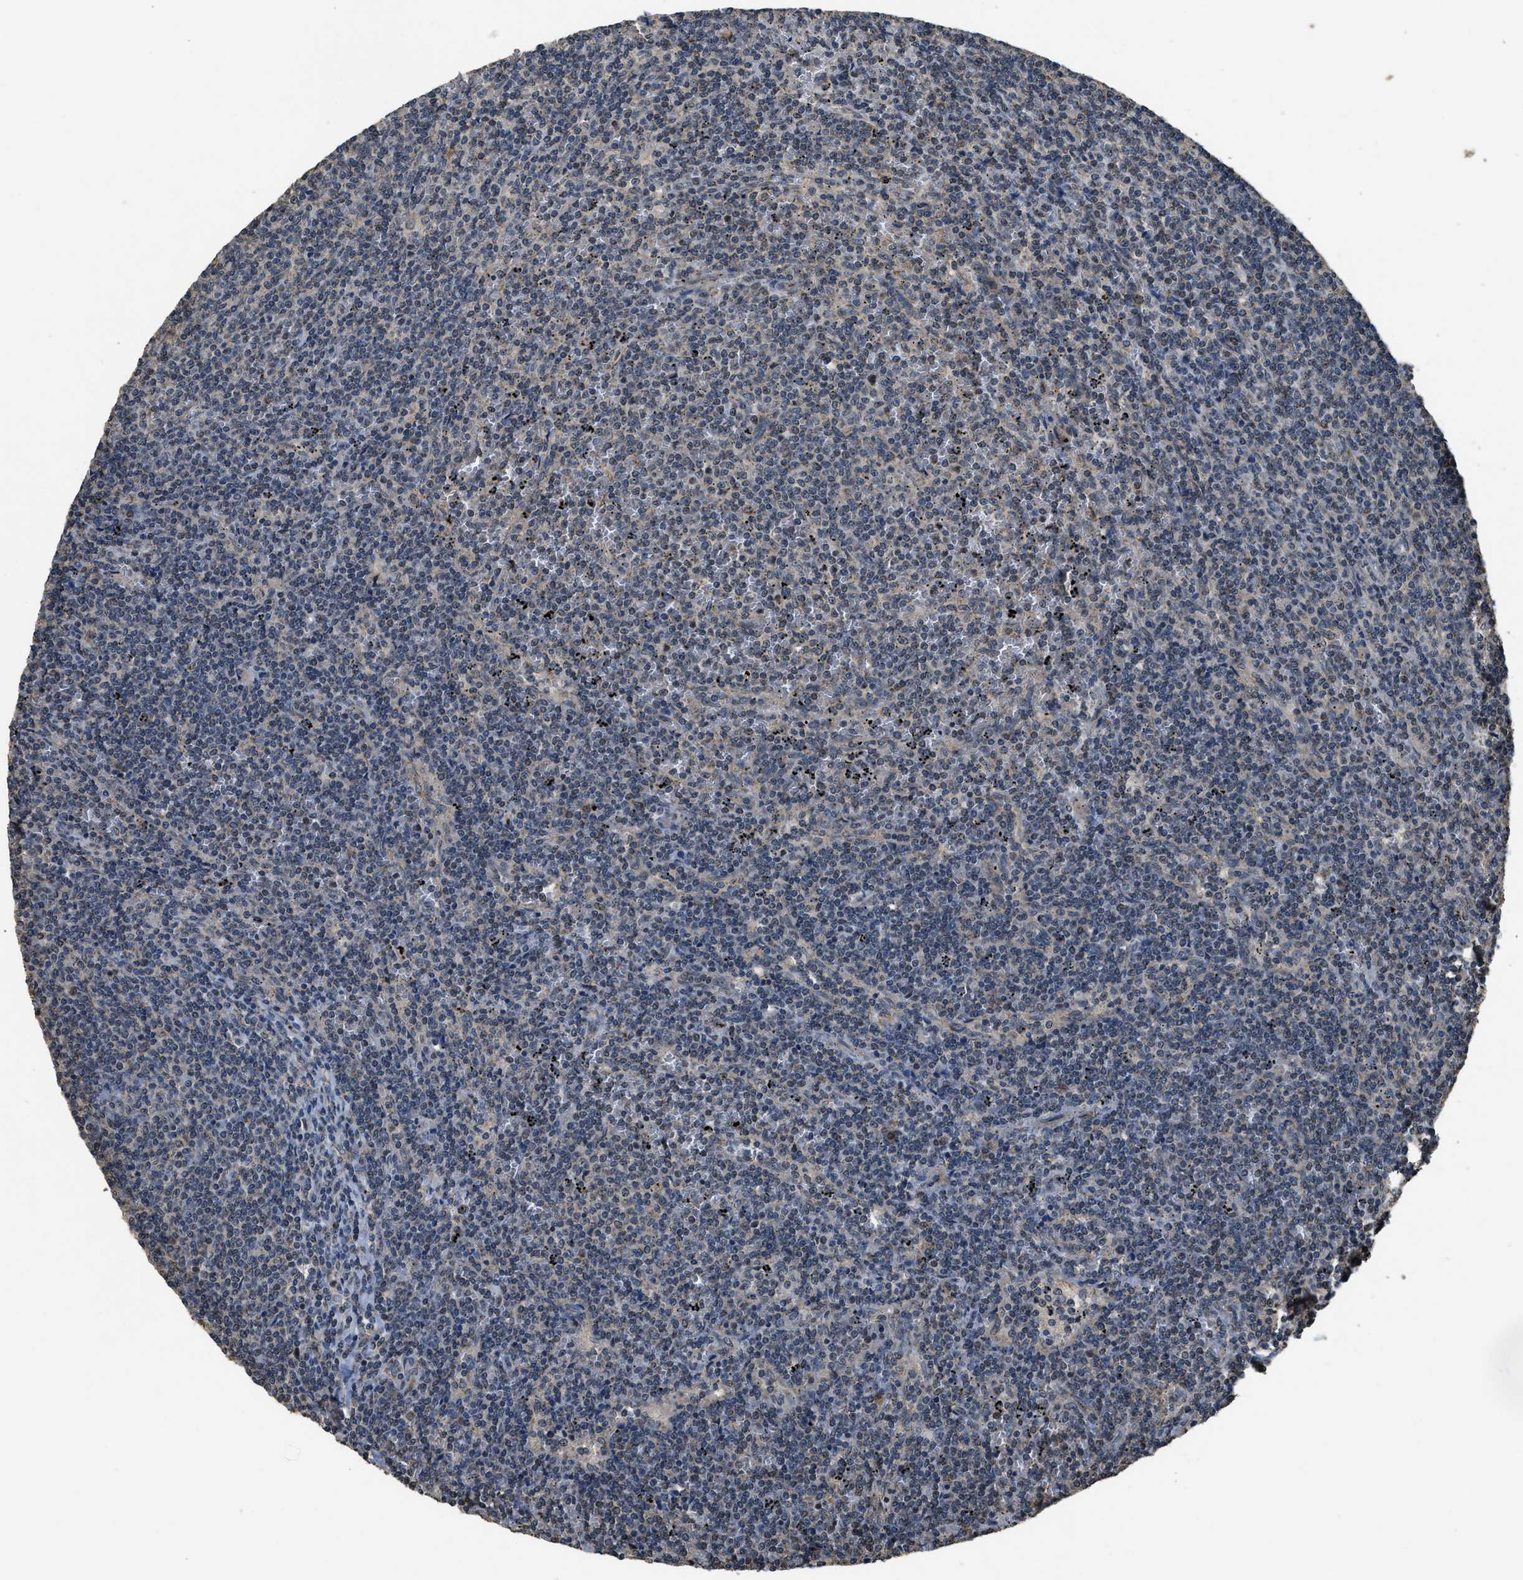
{"staining": {"intensity": "negative", "quantity": "none", "location": "none"}, "tissue": "lymphoma", "cell_type": "Tumor cells", "image_type": "cancer", "snomed": [{"axis": "morphology", "description": "Malignant lymphoma, non-Hodgkin's type, Low grade"}, {"axis": "topography", "description": "Spleen"}], "caption": "High power microscopy photomicrograph of an immunohistochemistry (IHC) photomicrograph of lymphoma, revealing no significant expression in tumor cells.", "gene": "DENND6B", "patient": {"sex": "female", "age": 50}}